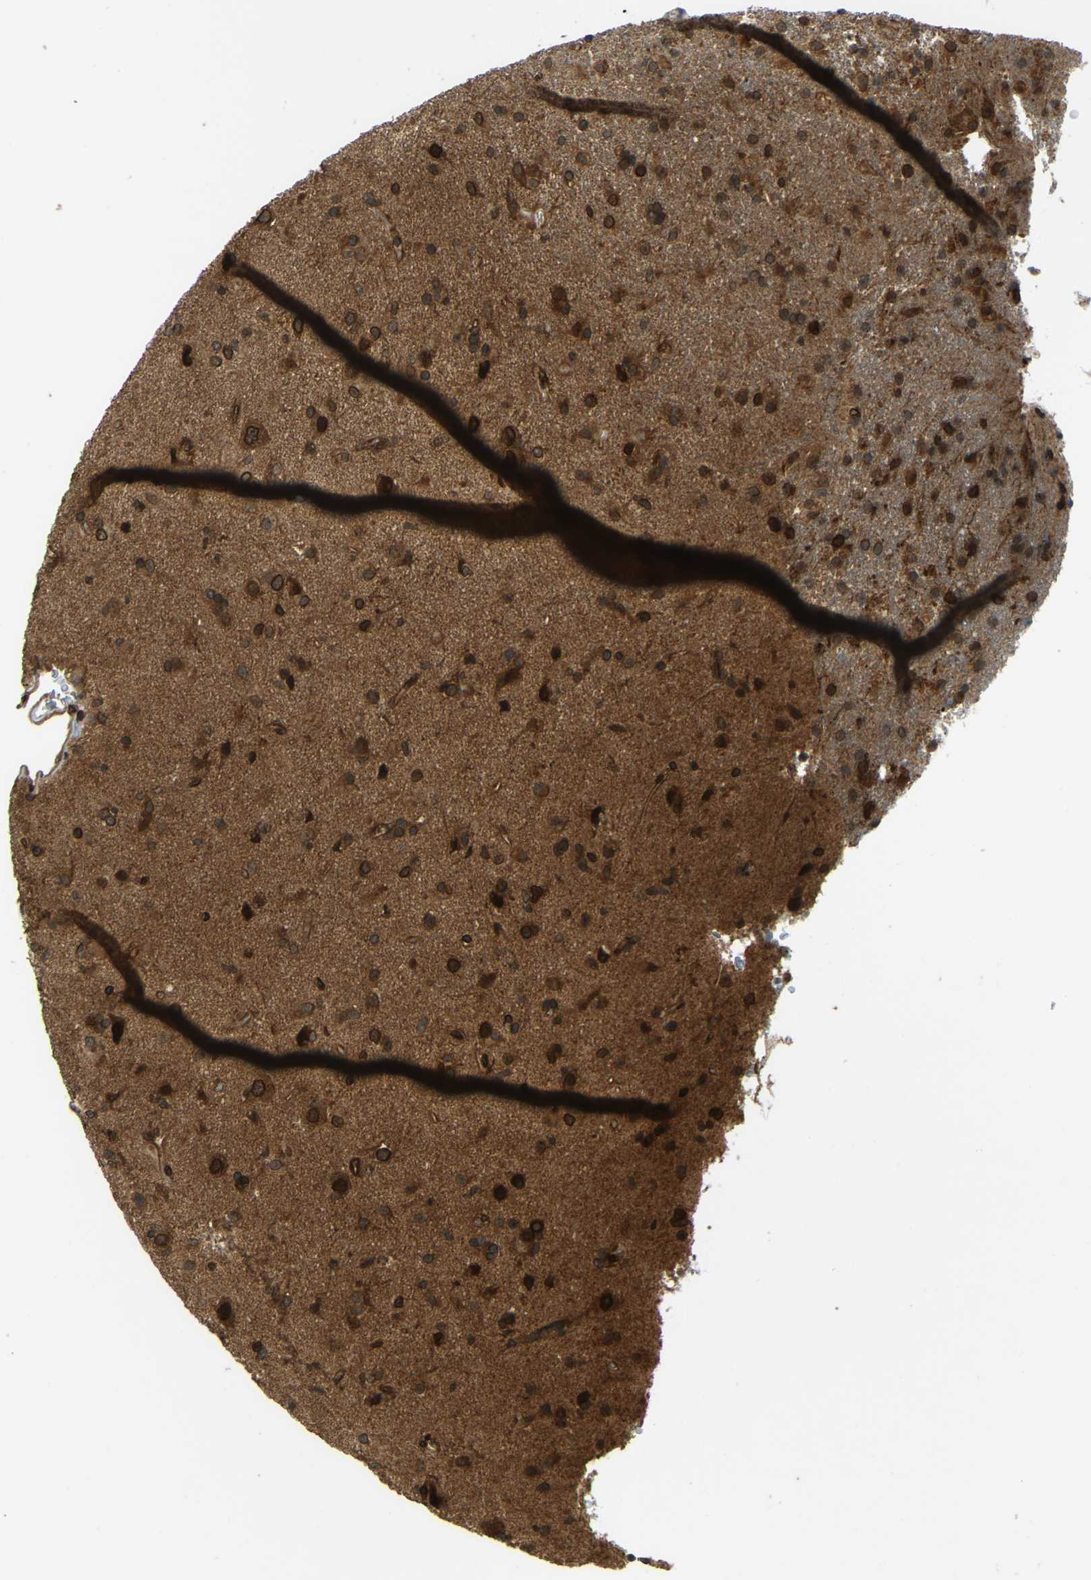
{"staining": {"intensity": "strong", "quantity": ">75%", "location": "cytoplasmic/membranous,nuclear"}, "tissue": "glioma", "cell_type": "Tumor cells", "image_type": "cancer", "snomed": [{"axis": "morphology", "description": "Glioma, malignant, Low grade"}, {"axis": "topography", "description": "Brain"}], "caption": "A high amount of strong cytoplasmic/membranous and nuclear staining is appreciated in approximately >75% of tumor cells in glioma tissue.", "gene": "SYNE1", "patient": {"sex": "male", "age": 65}}